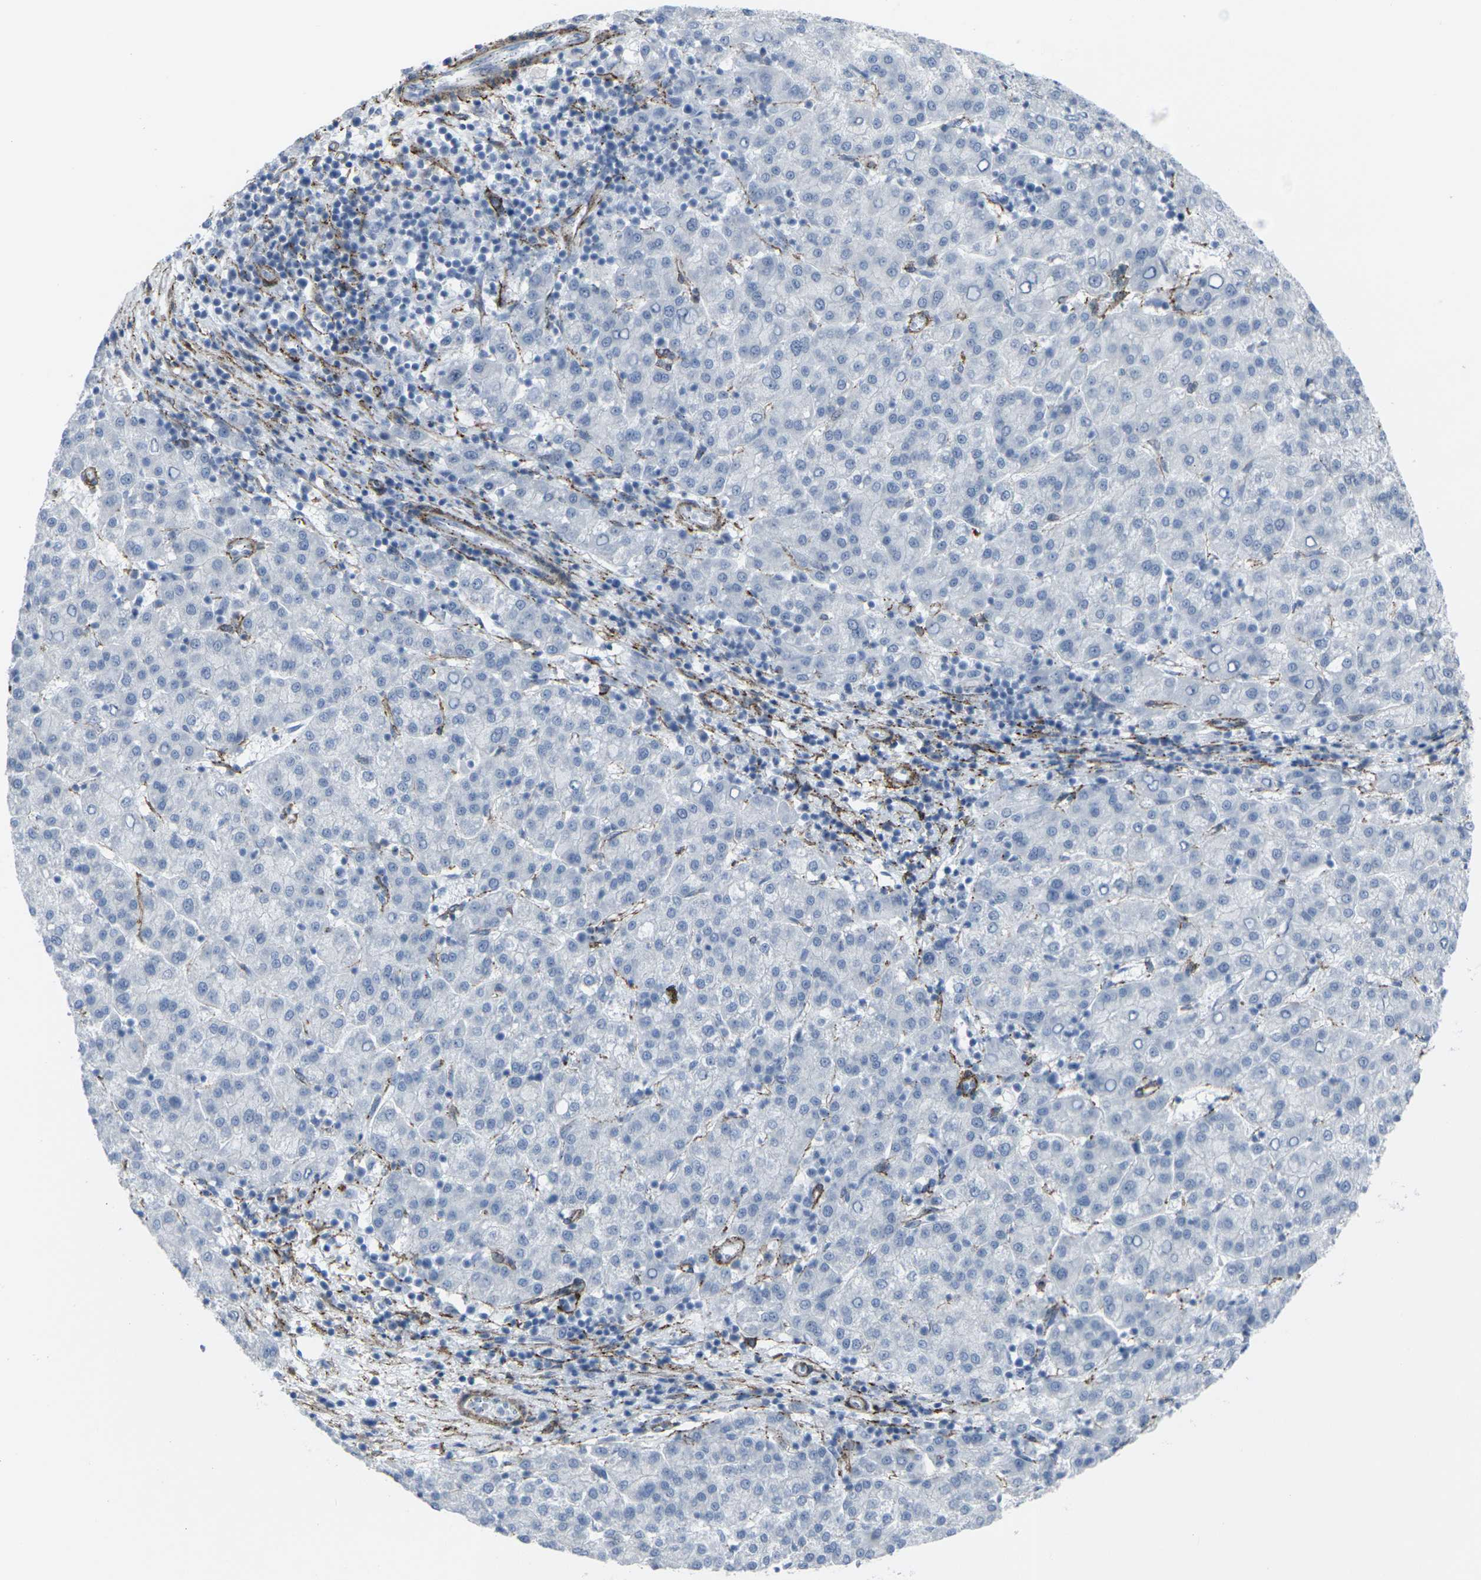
{"staining": {"intensity": "negative", "quantity": "none", "location": "none"}, "tissue": "liver cancer", "cell_type": "Tumor cells", "image_type": "cancer", "snomed": [{"axis": "morphology", "description": "Carcinoma, Hepatocellular, NOS"}, {"axis": "topography", "description": "Liver"}], "caption": "Liver hepatocellular carcinoma was stained to show a protein in brown. There is no significant positivity in tumor cells.", "gene": "CDH11", "patient": {"sex": "female", "age": 58}}